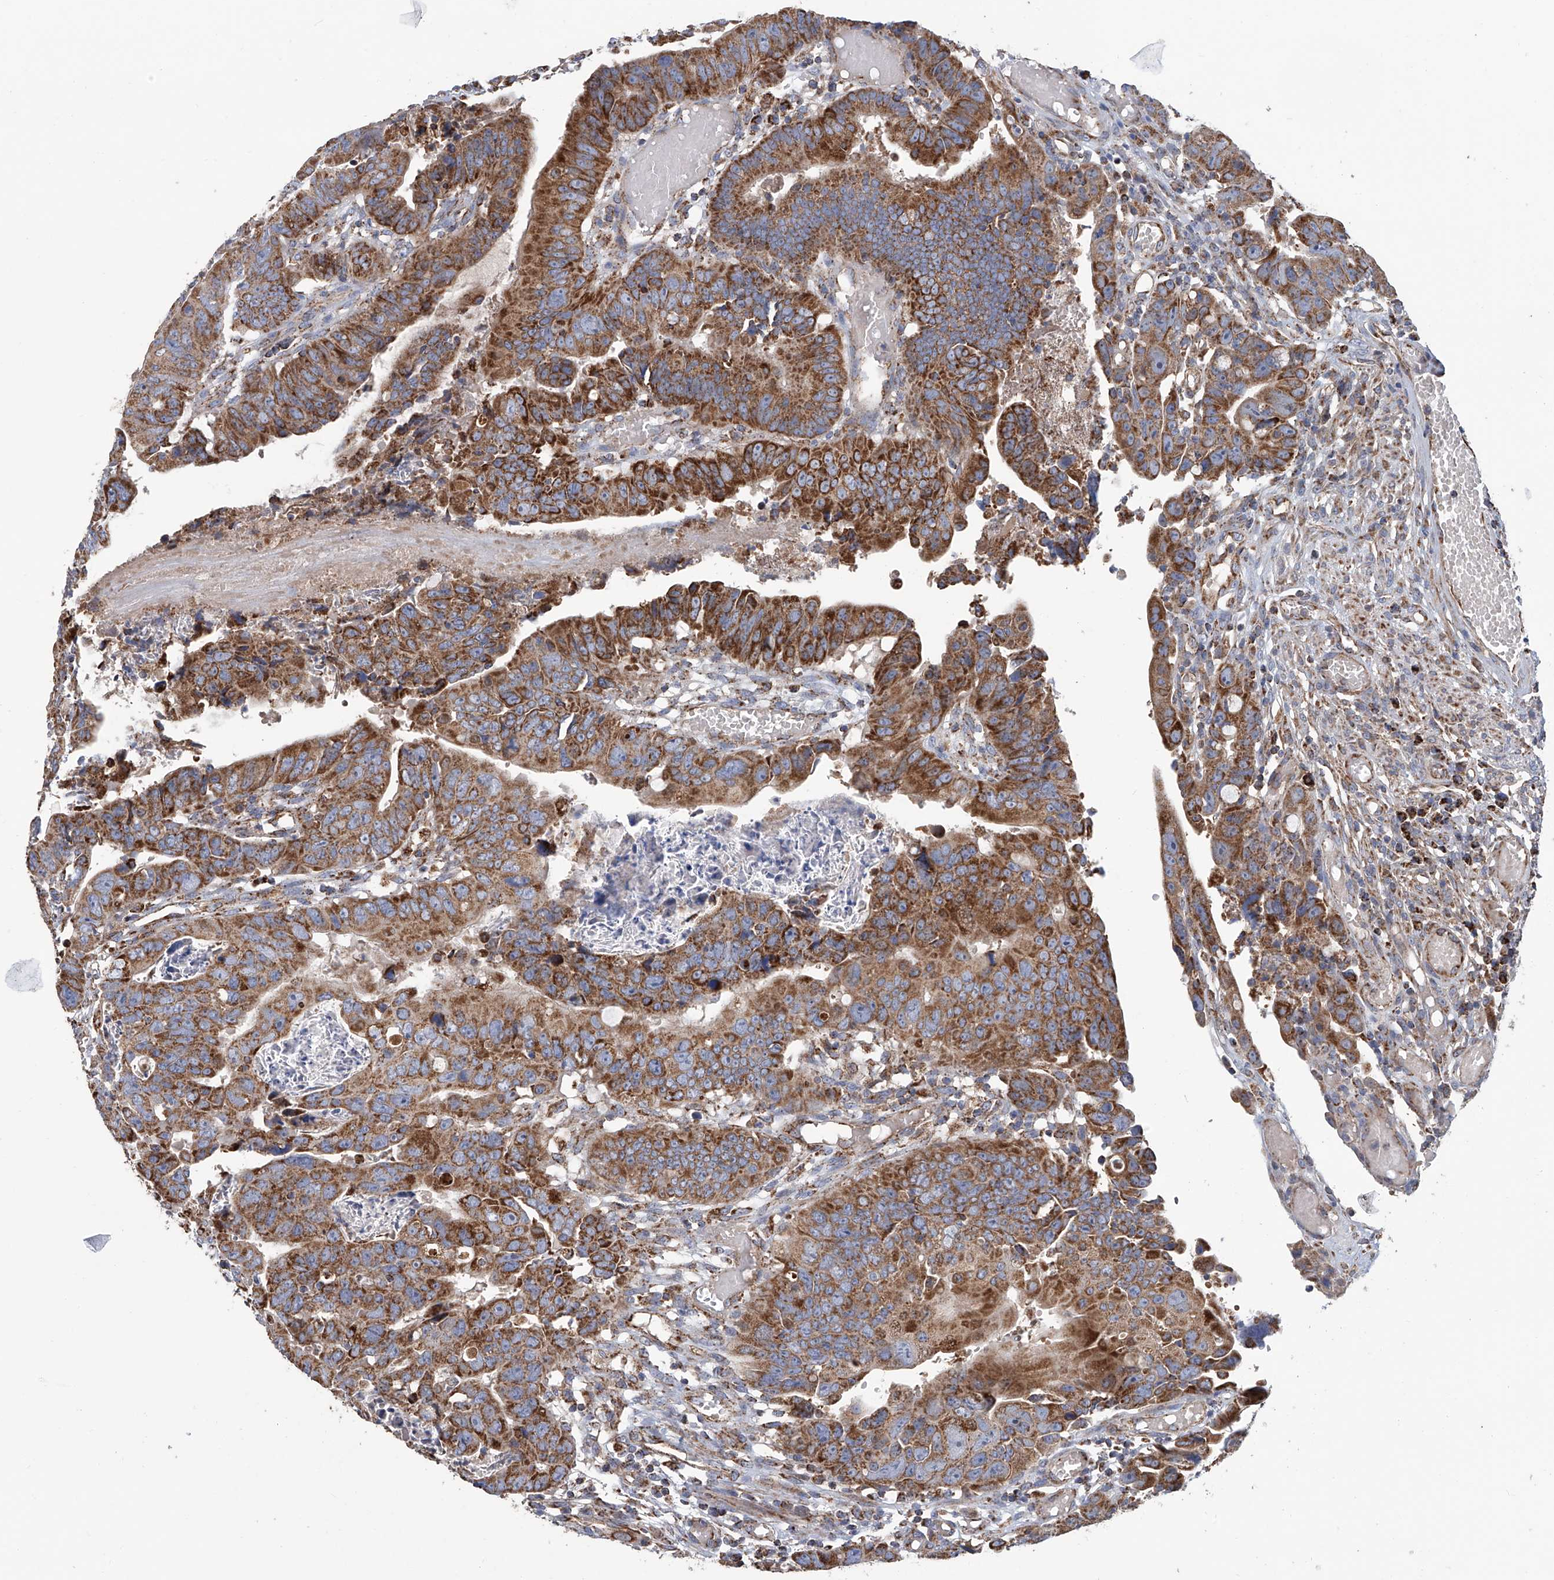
{"staining": {"intensity": "moderate", "quantity": ">75%", "location": "cytoplasmic/membranous"}, "tissue": "colorectal cancer", "cell_type": "Tumor cells", "image_type": "cancer", "snomed": [{"axis": "morphology", "description": "Adenocarcinoma, NOS"}, {"axis": "topography", "description": "Rectum"}], "caption": "Protein analysis of adenocarcinoma (colorectal) tissue exhibits moderate cytoplasmic/membranous positivity in about >75% of tumor cells. Ihc stains the protein in brown and the nuclei are stained blue.", "gene": "MCL1", "patient": {"sex": "female", "age": 65}}